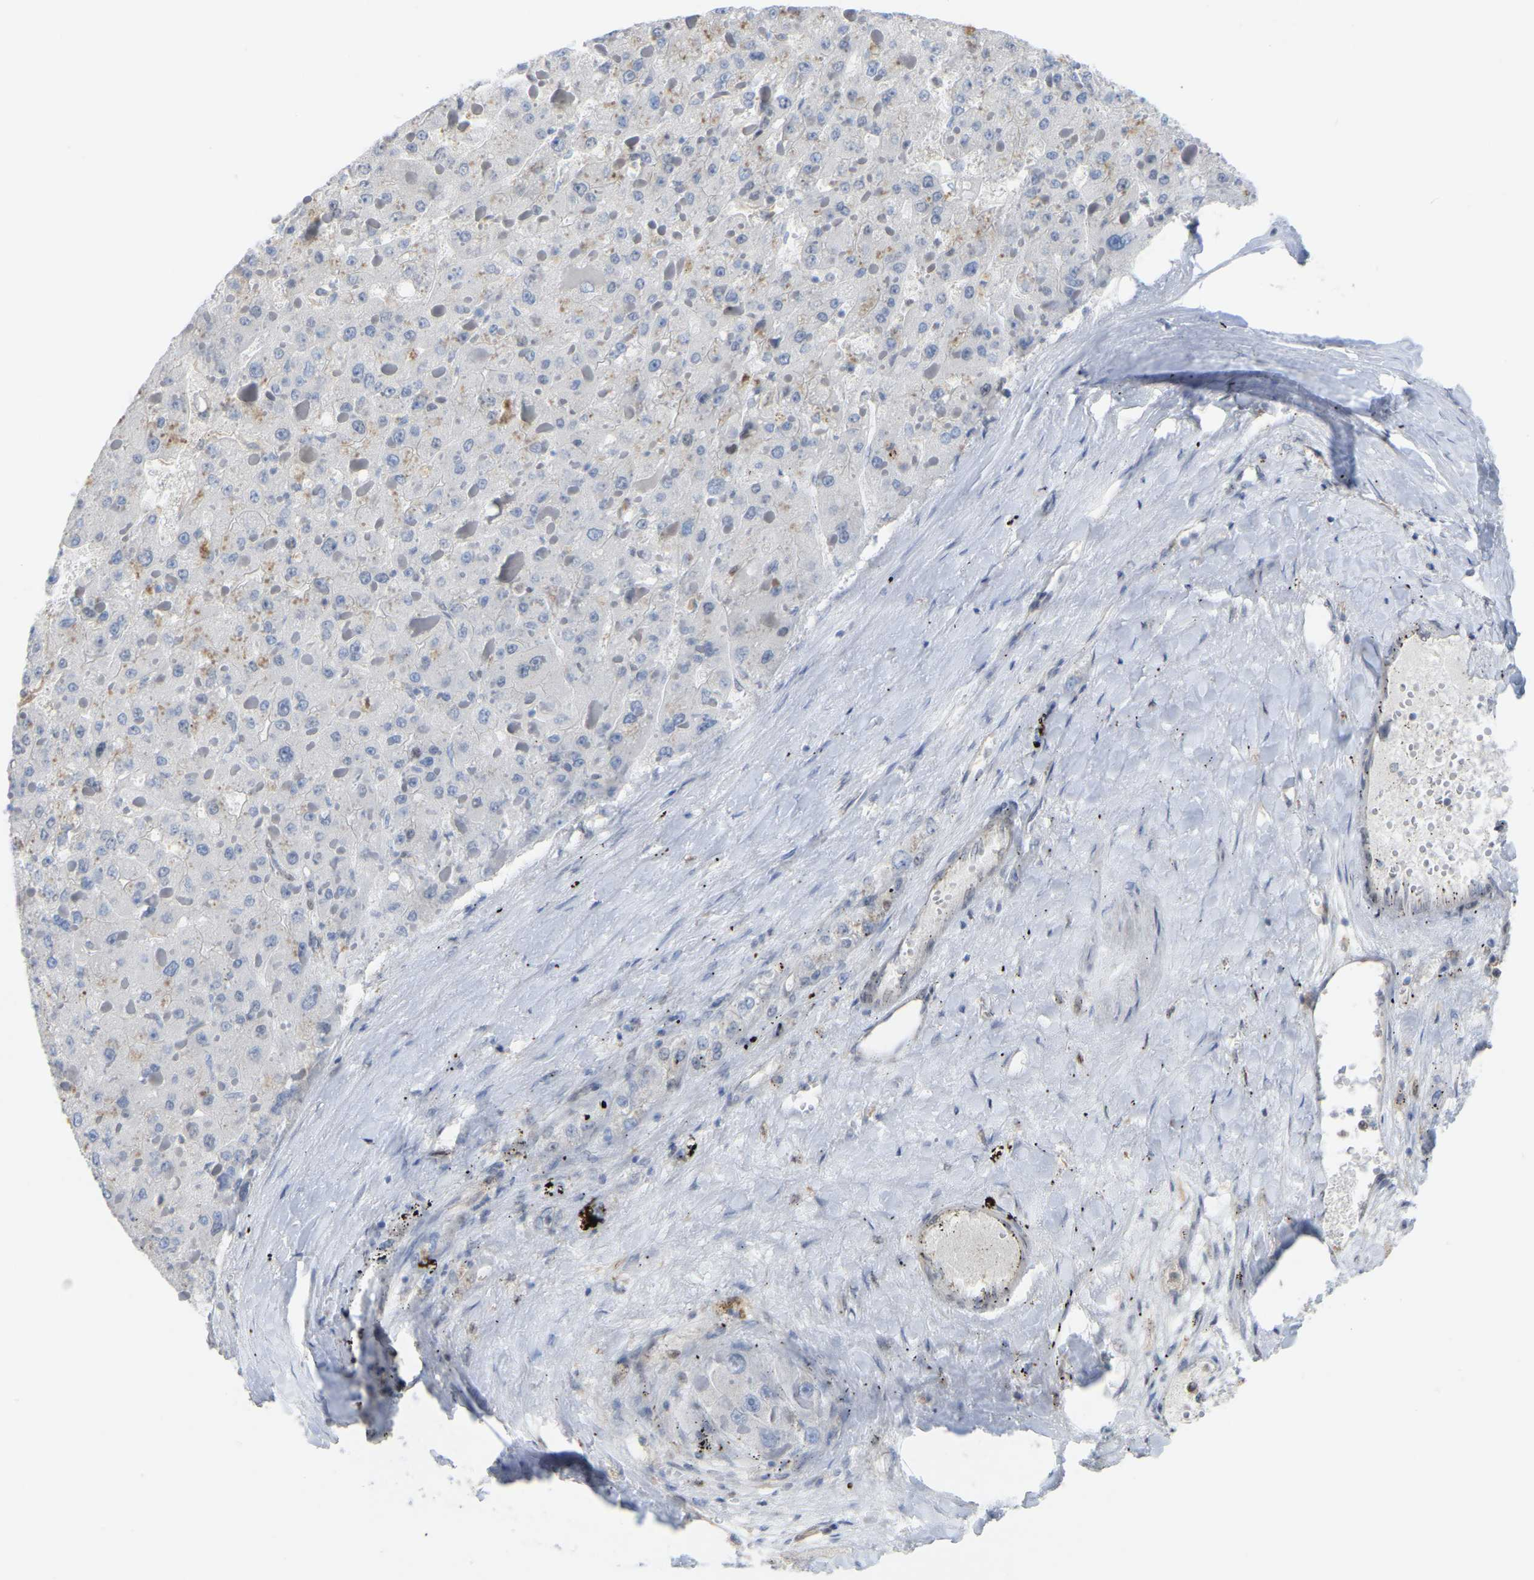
{"staining": {"intensity": "negative", "quantity": "none", "location": "none"}, "tissue": "liver cancer", "cell_type": "Tumor cells", "image_type": "cancer", "snomed": [{"axis": "morphology", "description": "Carcinoma, Hepatocellular, NOS"}, {"axis": "topography", "description": "Liver"}], "caption": "Tumor cells are negative for protein expression in human liver hepatocellular carcinoma. (Brightfield microscopy of DAB (3,3'-diaminobenzidine) IHC at high magnification).", "gene": "KLRG2", "patient": {"sex": "female", "age": 73}}